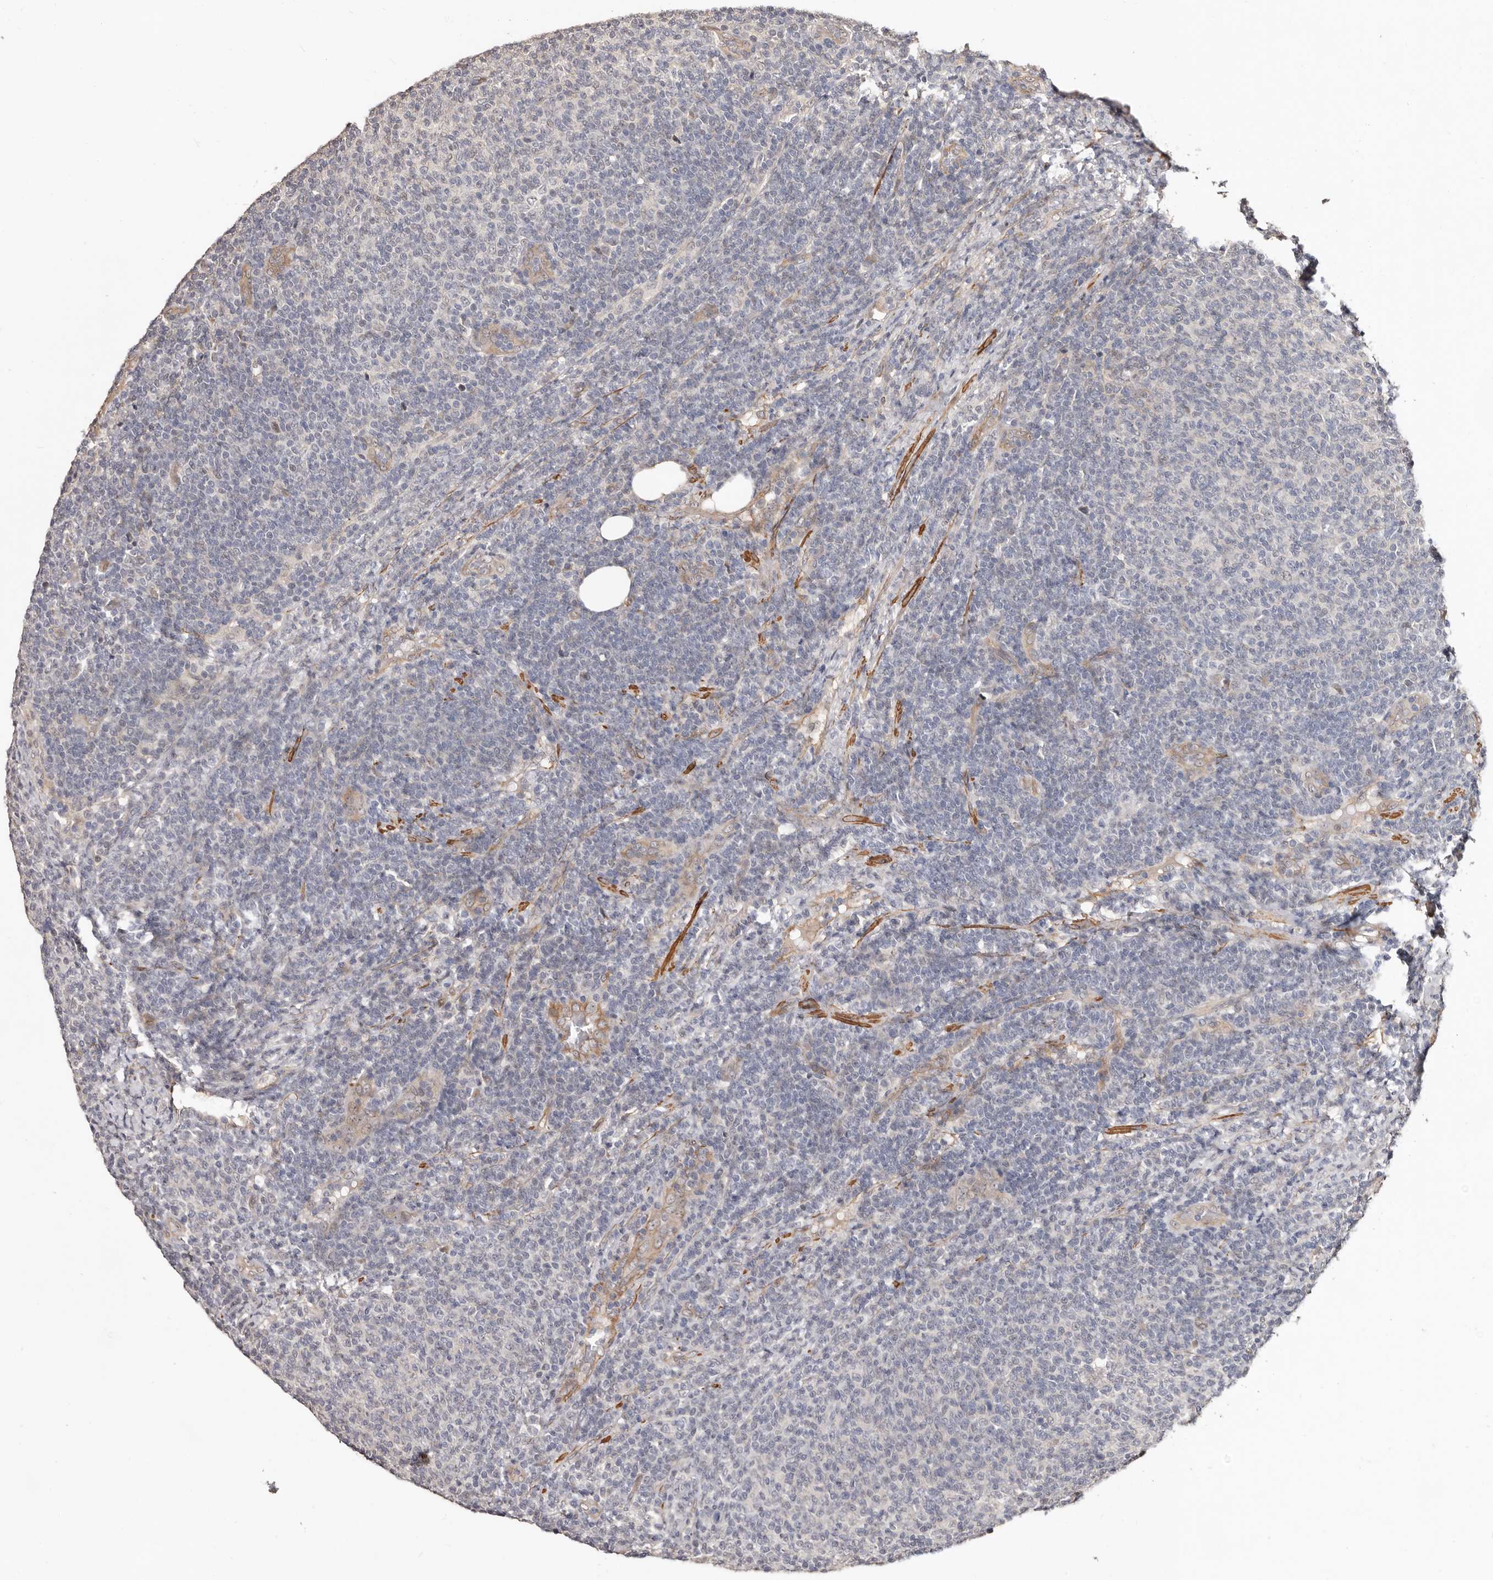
{"staining": {"intensity": "negative", "quantity": "none", "location": "none"}, "tissue": "lymphoma", "cell_type": "Tumor cells", "image_type": "cancer", "snomed": [{"axis": "morphology", "description": "Malignant lymphoma, non-Hodgkin's type, Low grade"}, {"axis": "topography", "description": "Lymph node"}], "caption": "Image shows no significant protein expression in tumor cells of low-grade malignant lymphoma, non-Hodgkin's type. Nuclei are stained in blue.", "gene": "TRIP13", "patient": {"sex": "male", "age": 66}}